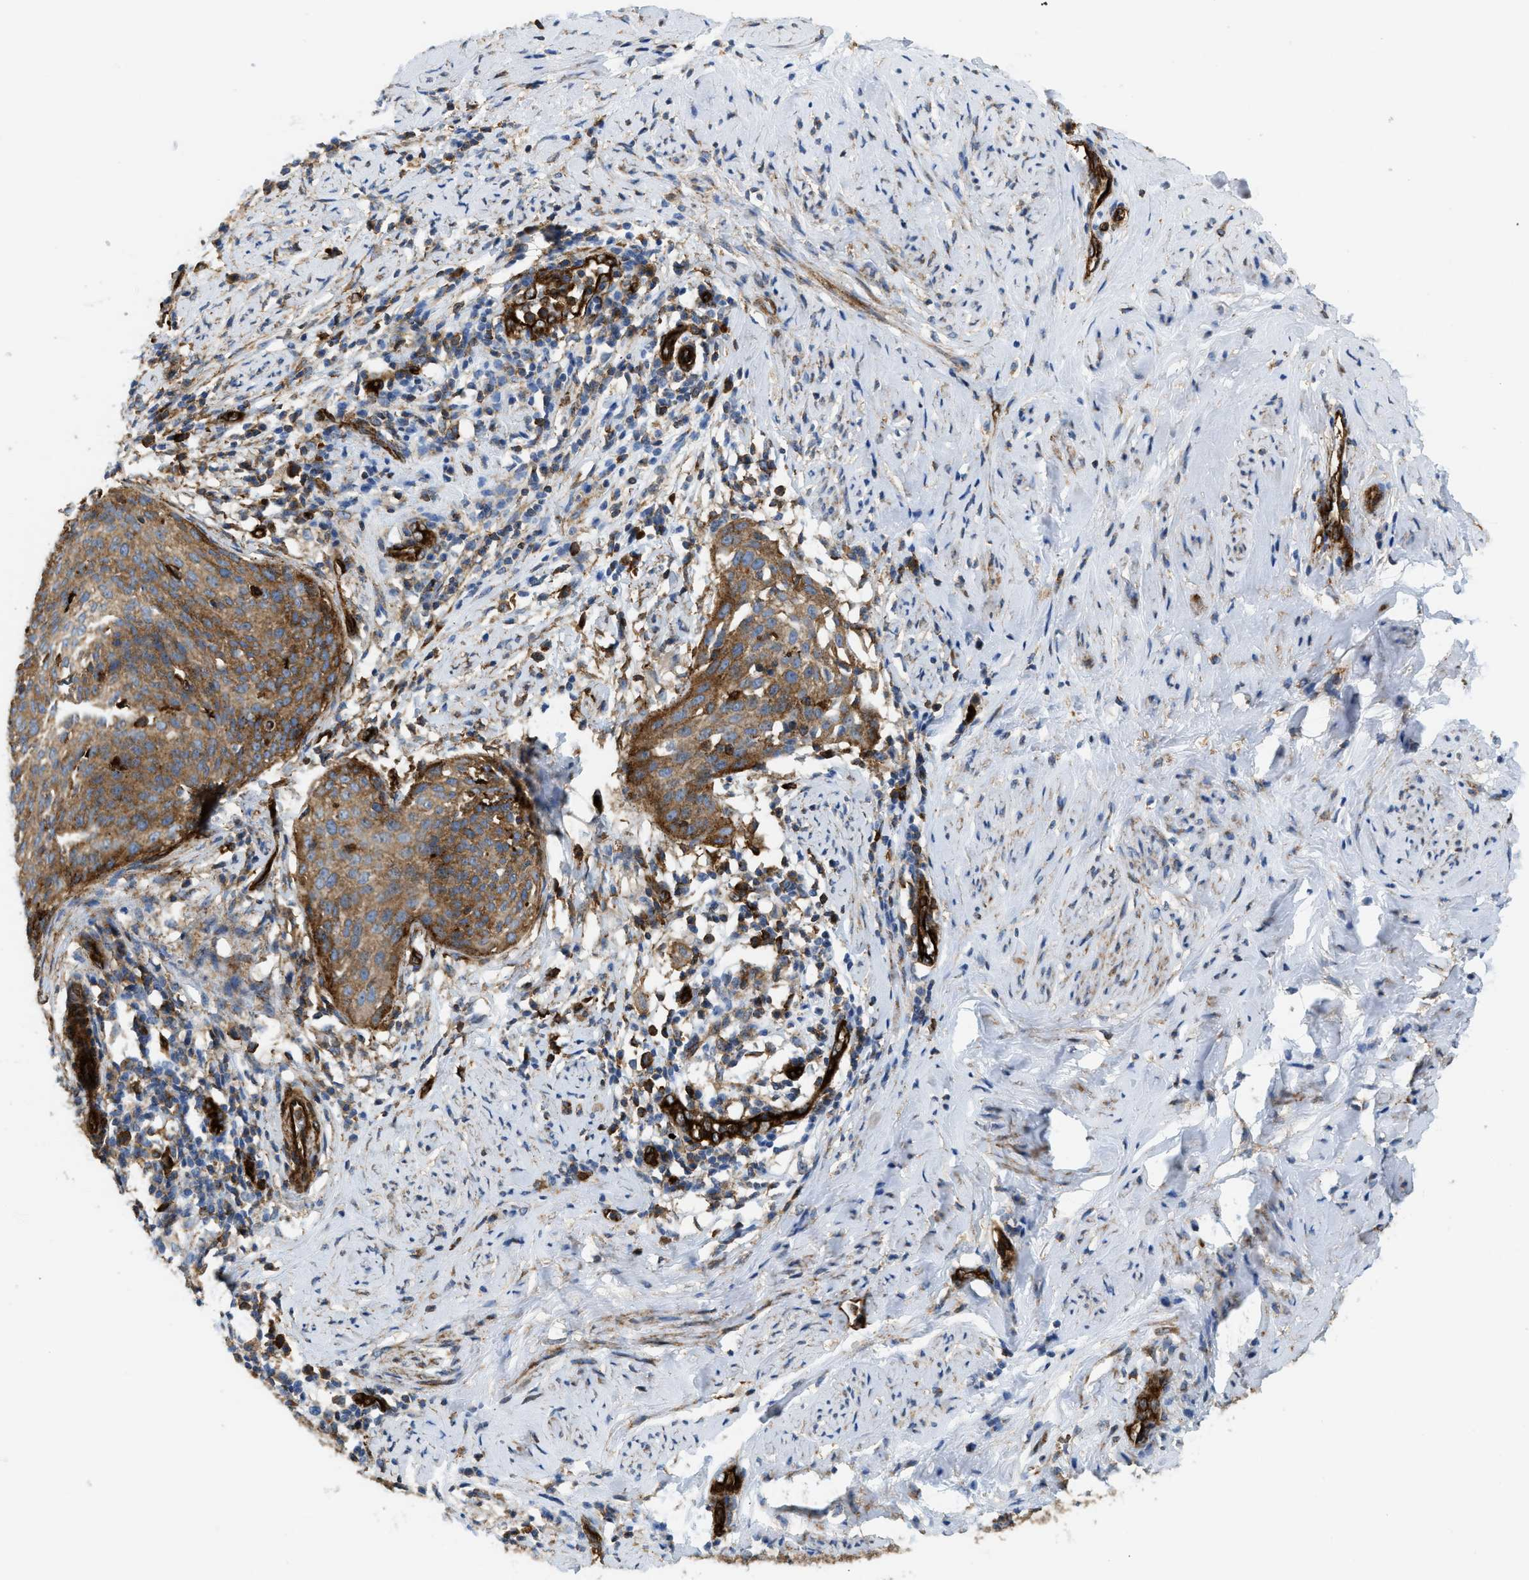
{"staining": {"intensity": "moderate", "quantity": ">75%", "location": "cytoplasmic/membranous"}, "tissue": "cervical cancer", "cell_type": "Tumor cells", "image_type": "cancer", "snomed": [{"axis": "morphology", "description": "Squamous cell carcinoma, NOS"}, {"axis": "topography", "description": "Cervix"}], "caption": "Squamous cell carcinoma (cervical) tissue demonstrates moderate cytoplasmic/membranous expression in approximately >75% of tumor cells, visualized by immunohistochemistry.", "gene": "HIP1", "patient": {"sex": "female", "age": 51}}